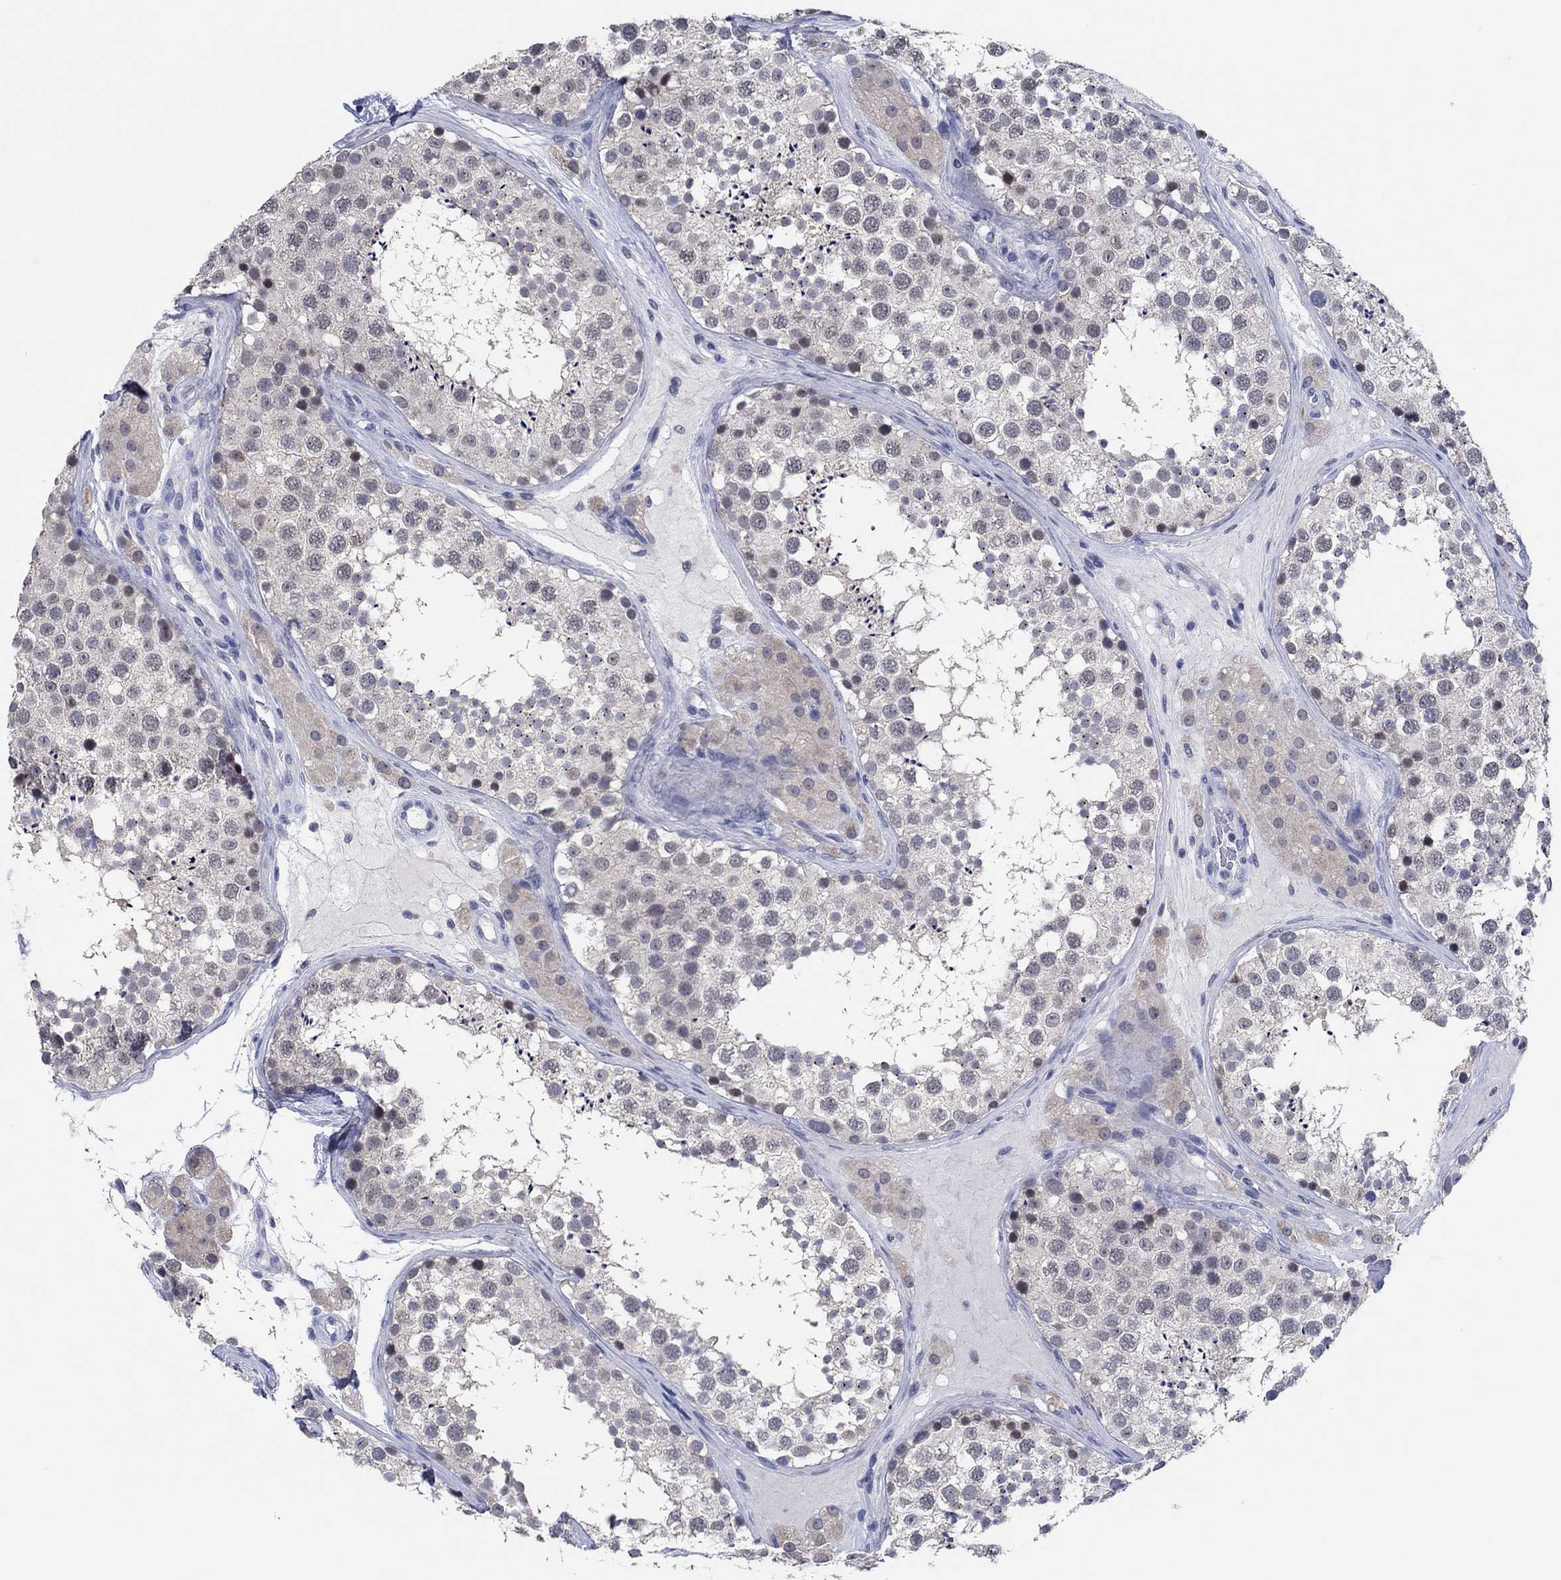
{"staining": {"intensity": "negative", "quantity": "none", "location": "none"}, "tissue": "testis", "cell_type": "Cells in seminiferous ducts", "image_type": "normal", "snomed": [{"axis": "morphology", "description": "Normal tissue, NOS"}, {"axis": "topography", "description": "Testis"}], "caption": "Cells in seminiferous ducts show no significant positivity in unremarkable testis. Nuclei are stained in blue.", "gene": "PRRT3", "patient": {"sex": "male", "age": 41}}